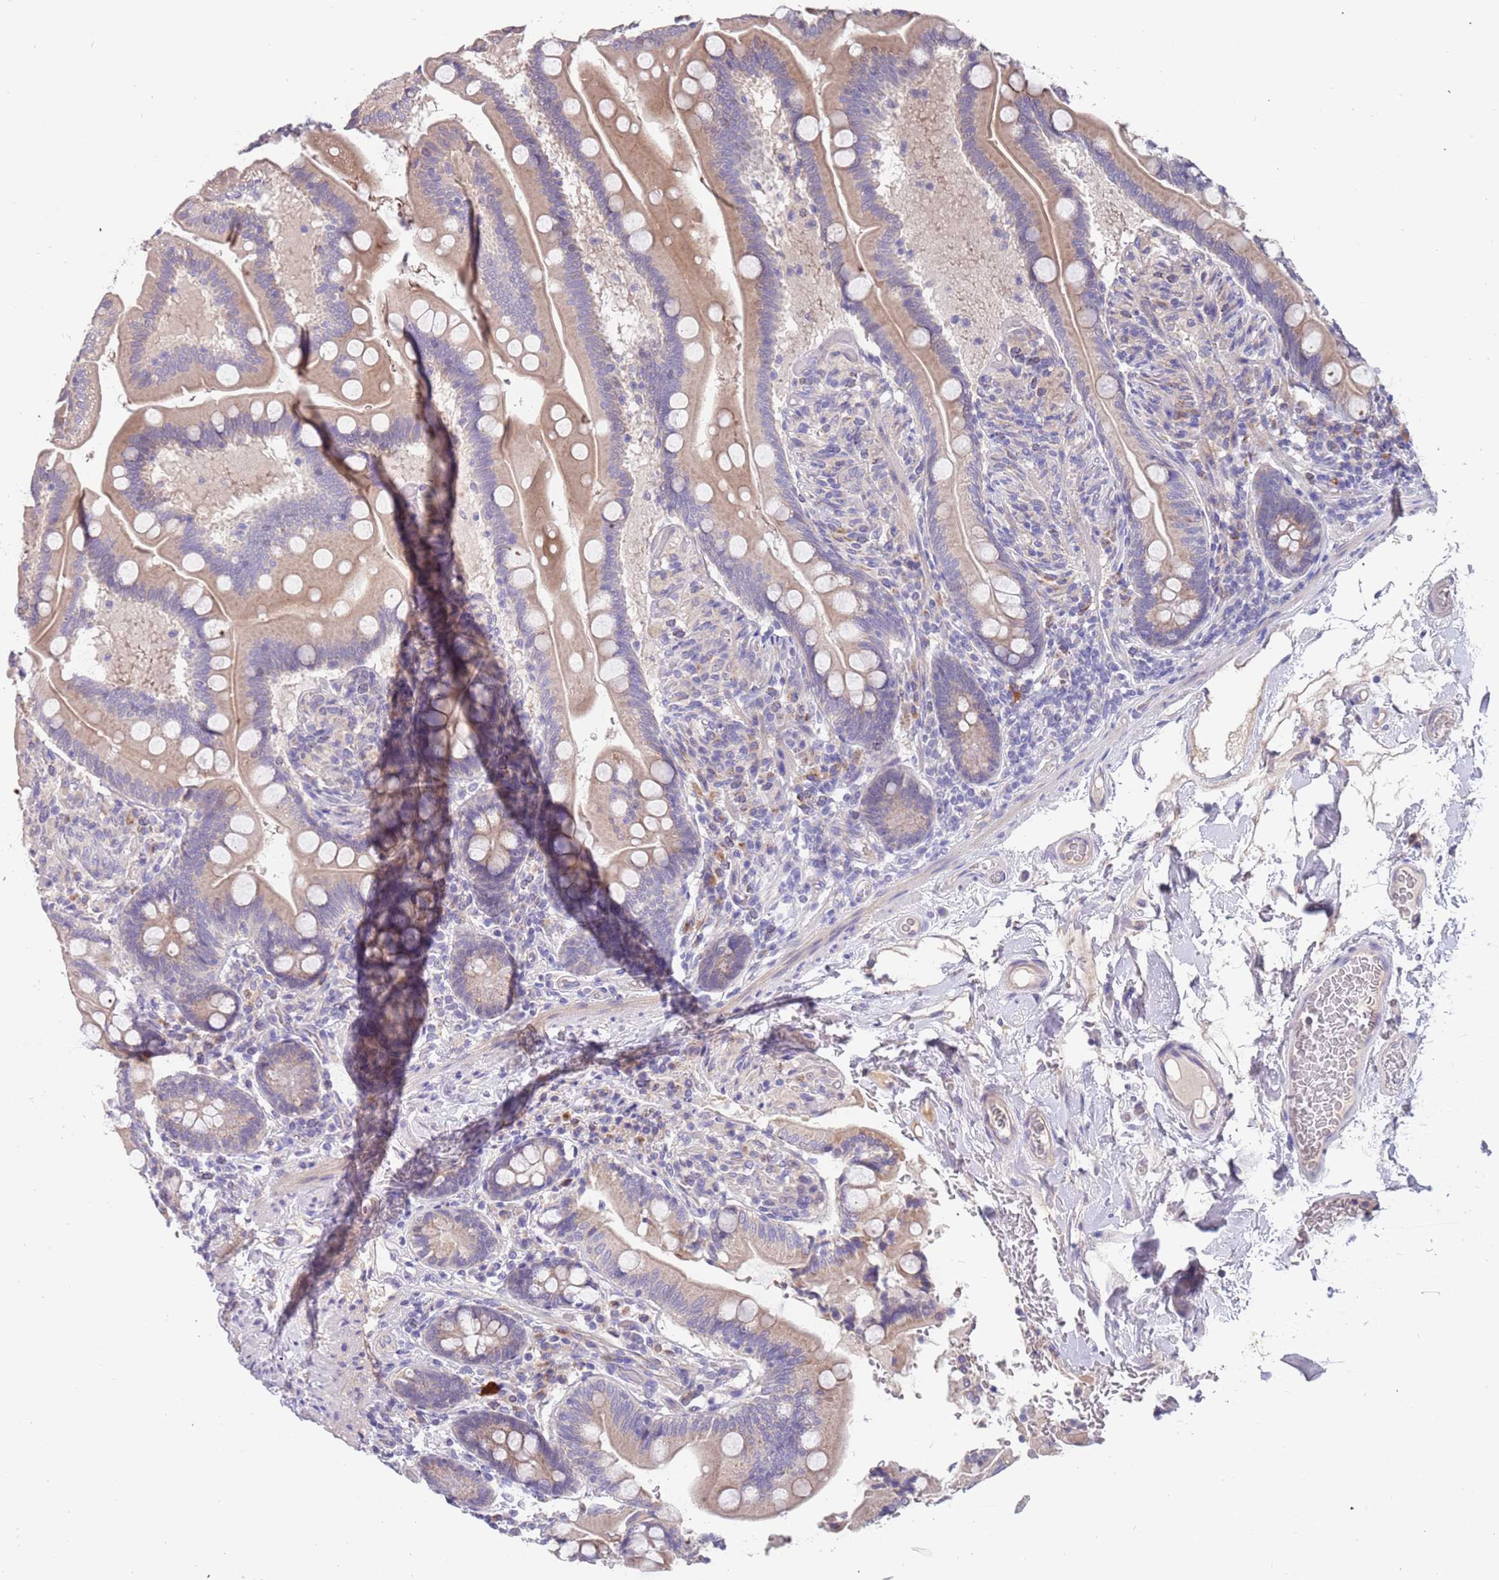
{"staining": {"intensity": "weak", "quantity": ">75%", "location": "cytoplasmic/membranous"}, "tissue": "small intestine", "cell_type": "Glandular cells", "image_type": "normal", "snomed": [{"axis": "morphology", "description": "Normal tissue, NOS"}, {"axis": "topography", "description": "Small intestine"}], "caption": "Immunohistochemical staining of normal human small intestine reveals weak cytoplasmic/membranous protein staining in about >75% of glandular cells. (Stains: DAB in brown, nuclei in blue, Microscopy: brightfield microscopy at high magnification).", "gene": "ZNF746", "patient": {"sex": "female", "age": 64}}